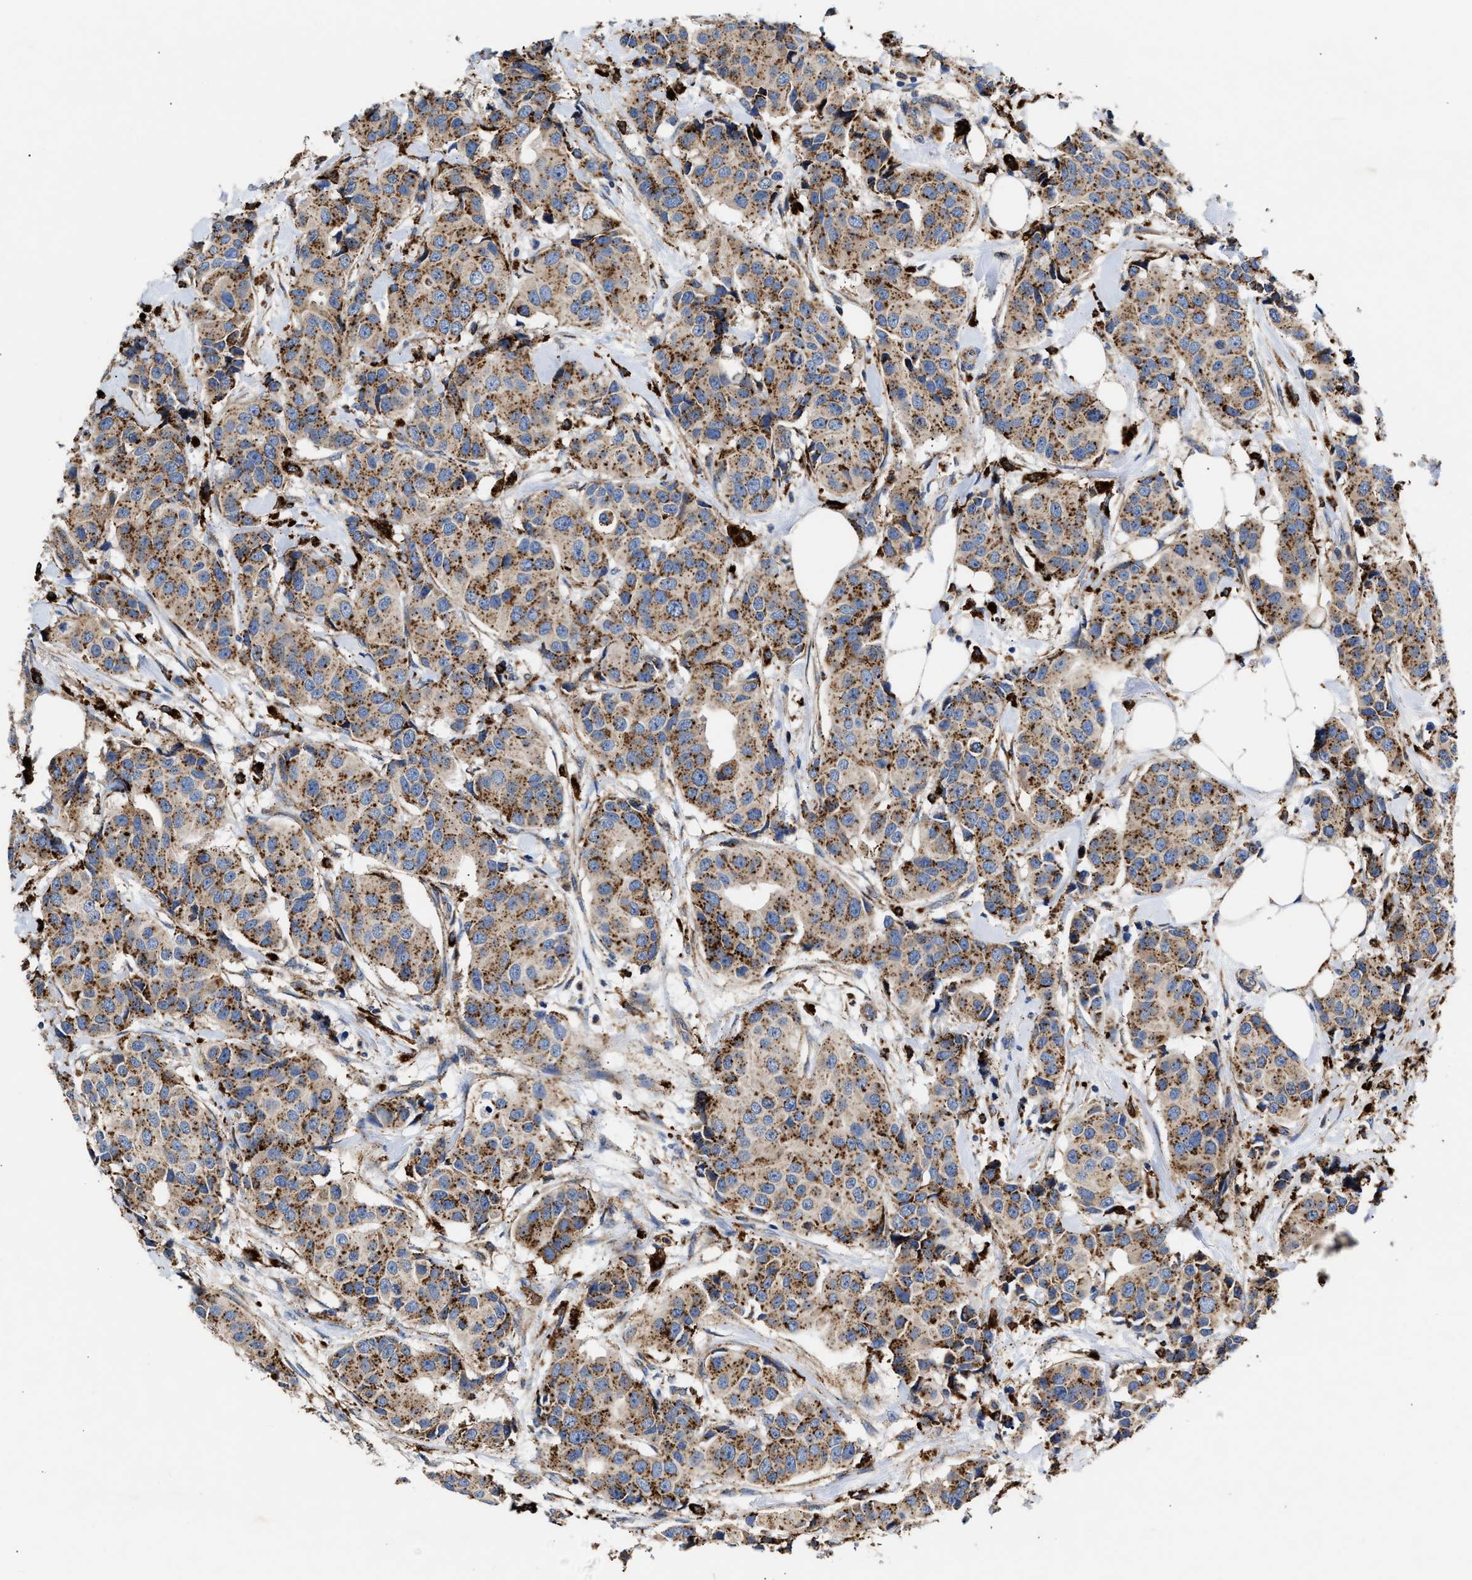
{"staining": {"intensity": "strong", "quantity": ">75%", "location": "cytoplasmic/membranous"}, "tissue": "breast cancer", "cell_type": "Tumor cells", "image_type": "cancer", "snomed": [{"axis": "morphology", "description": "Normal tissue, NOS"}, {"axis": "morphology", "description": "Duct carcinoma"}, {"axis": "topography", "description": "Breast"}], "caption": "The immunohistochemical stain highlights strong cytoplasmic/membranous staining in tumor cells of intraductal carcinoma (breast) tissue. Using DAB (brown) and hematoxylin (blue) stains, captured at high magnification using brightfield microscopy.", "gene": "CCDC146", "patient": {"sex": "female", "age": 39}}